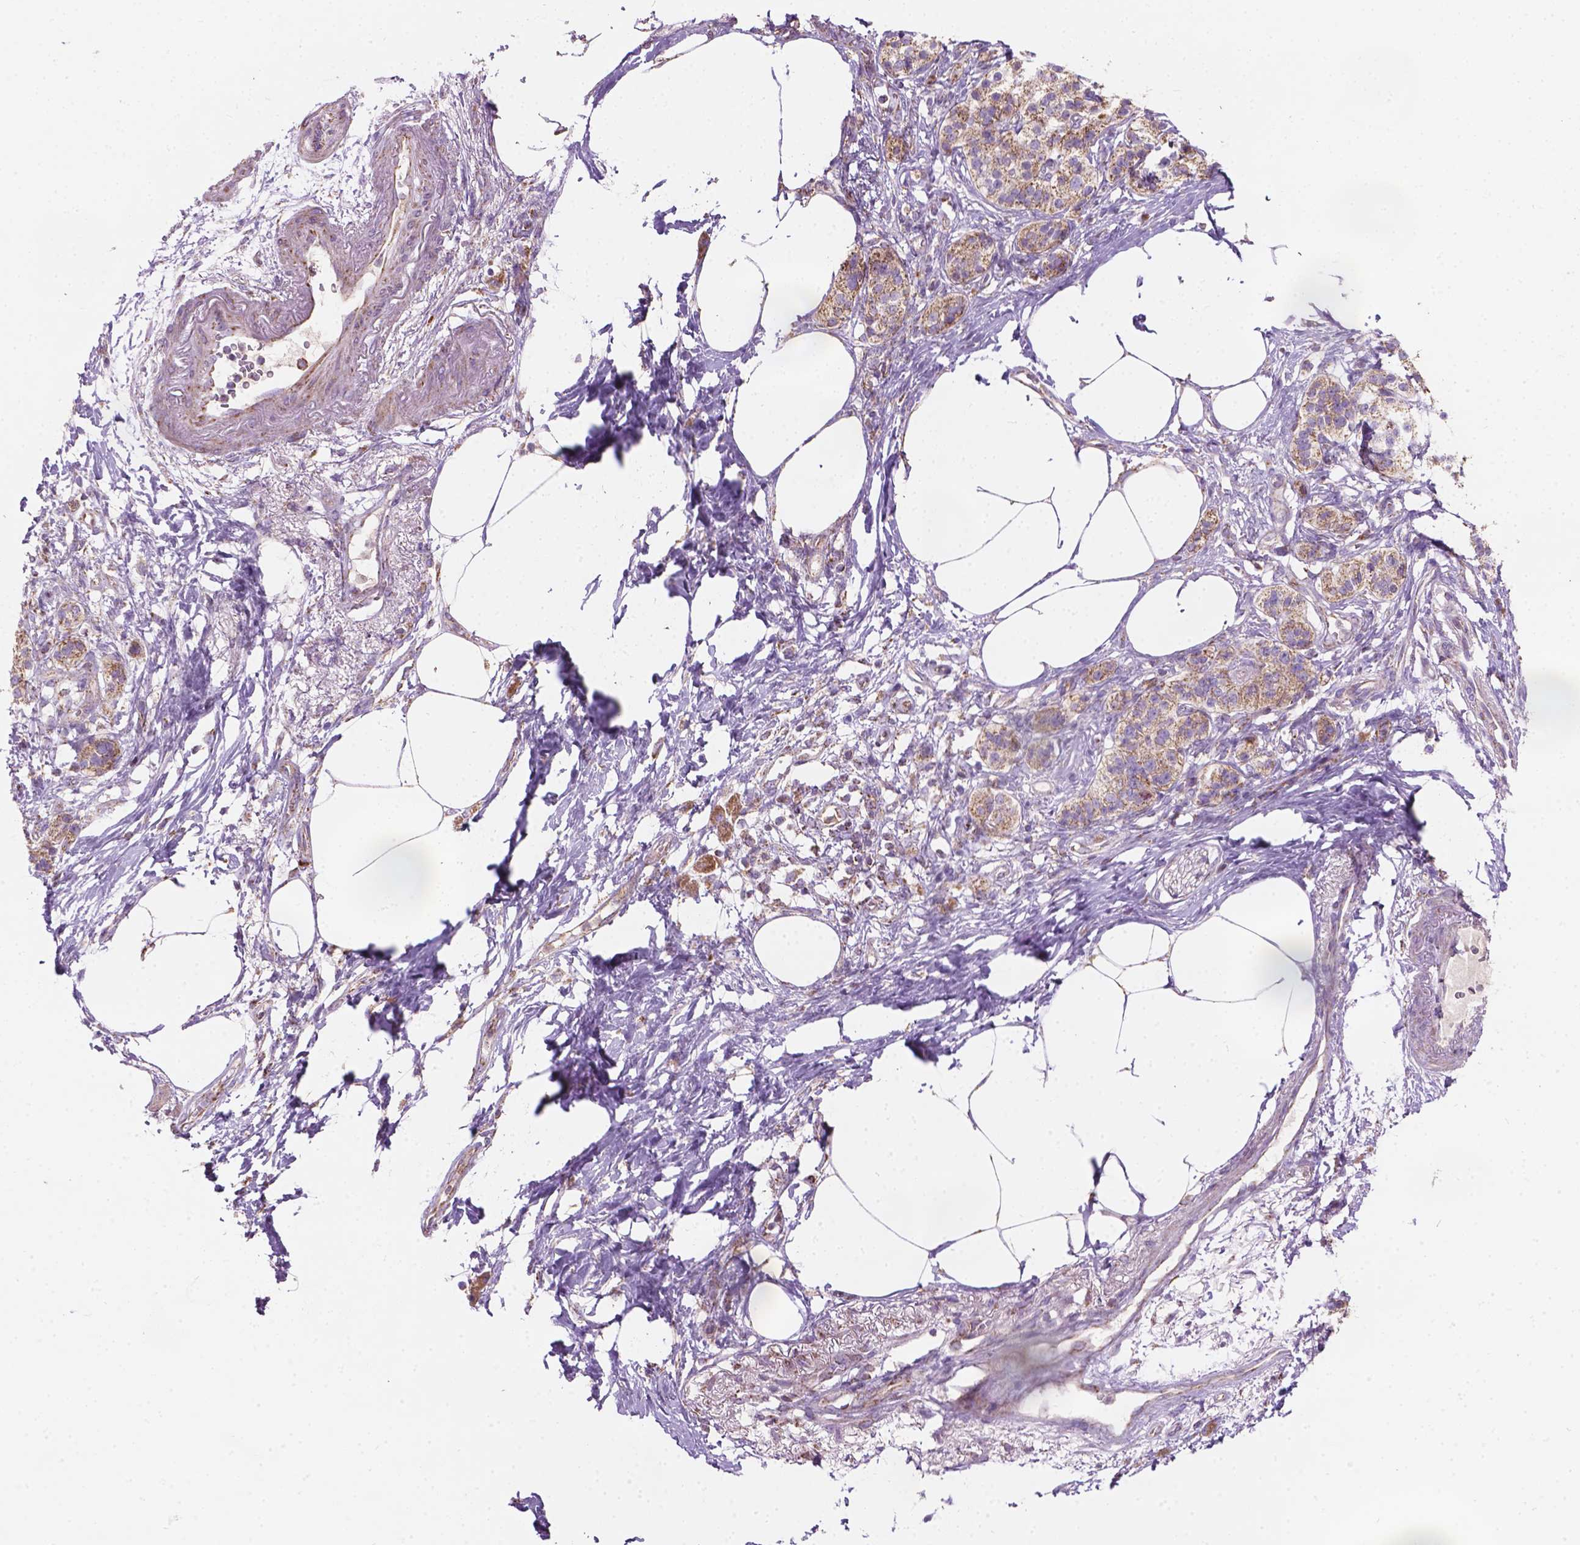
{"staining": {"intensity": "moderate", "quantity": ">75%", "location": "cytoplasmic/membranous"}, "tissue": "pancreatic cancer", "cell_type": "Tumor cells", "image_type": "cancer", "snomed": [{"axis": "morphology", "description": "Adenocarcinoma, NOS"}, {"axis": "topography", "description": "Pancreas"}], "caption": "Pancreatic adenocarcinoma stained with a protein marker shows moderate staining in tumor cells.", "gene": "PIBF1", "patient": {"sex": "female", "age": 72}}